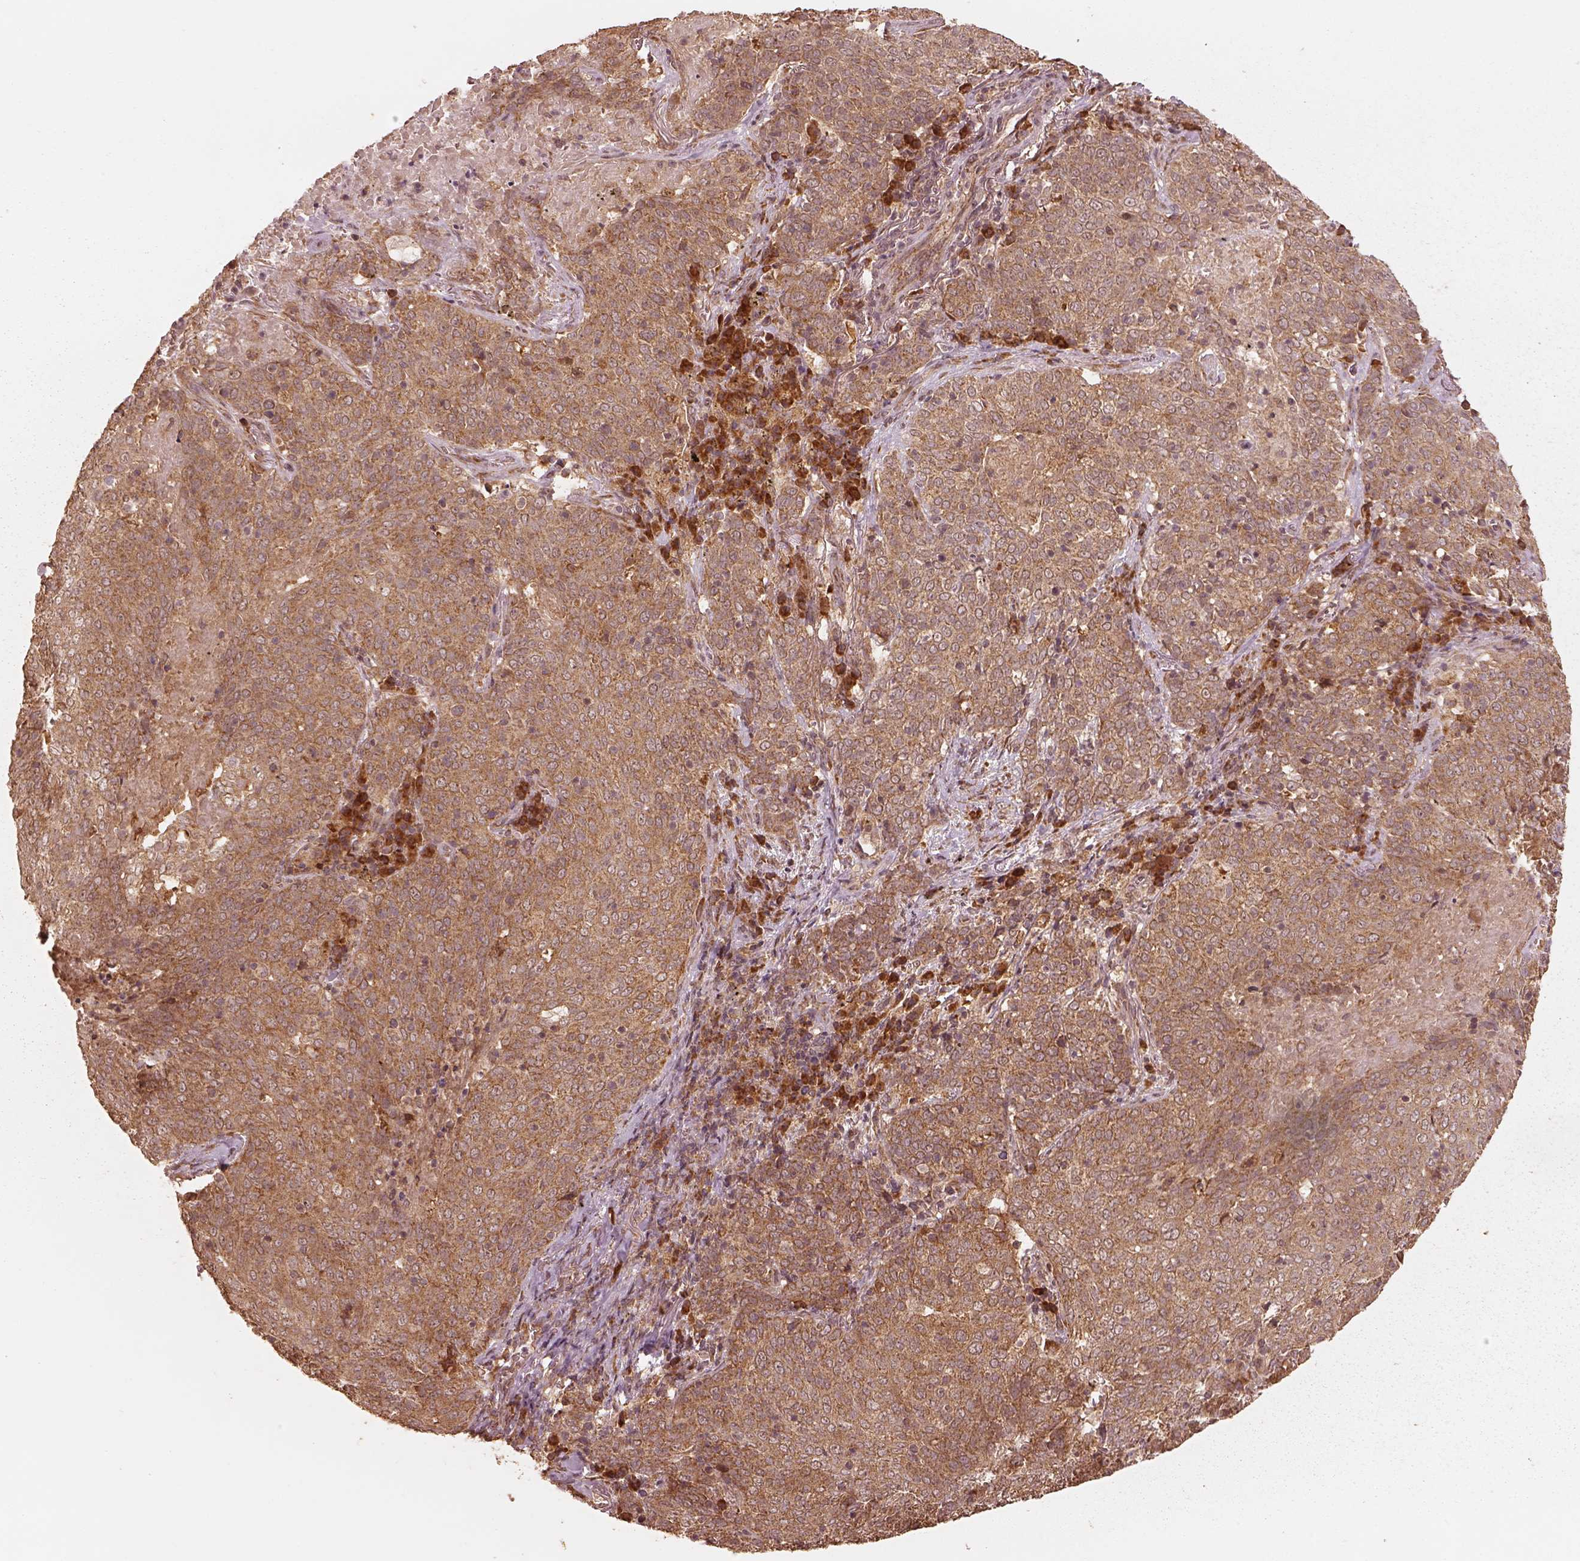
{"staining": {"intensity": "moderate", "quantity": ">75%", "location": "cytoplasmic/membranous"}, "tissue": "lung cancer", "cell_type": "Tumor cells", "image_type": "cancer", "snomed": [{"axis": "morphology", "description": "Squamous cell carcinoma, NOS"}, {"axis": "topography", "description": "Lung"}], "caption": "Immunohistochemical staining of lung cancer exhibits medium levels of moderate cytoplasmic/membranous expression in about >75% of tumor cells.", "gene": "DNAJC25", "patient": {"sex": "male", "age": 82}}